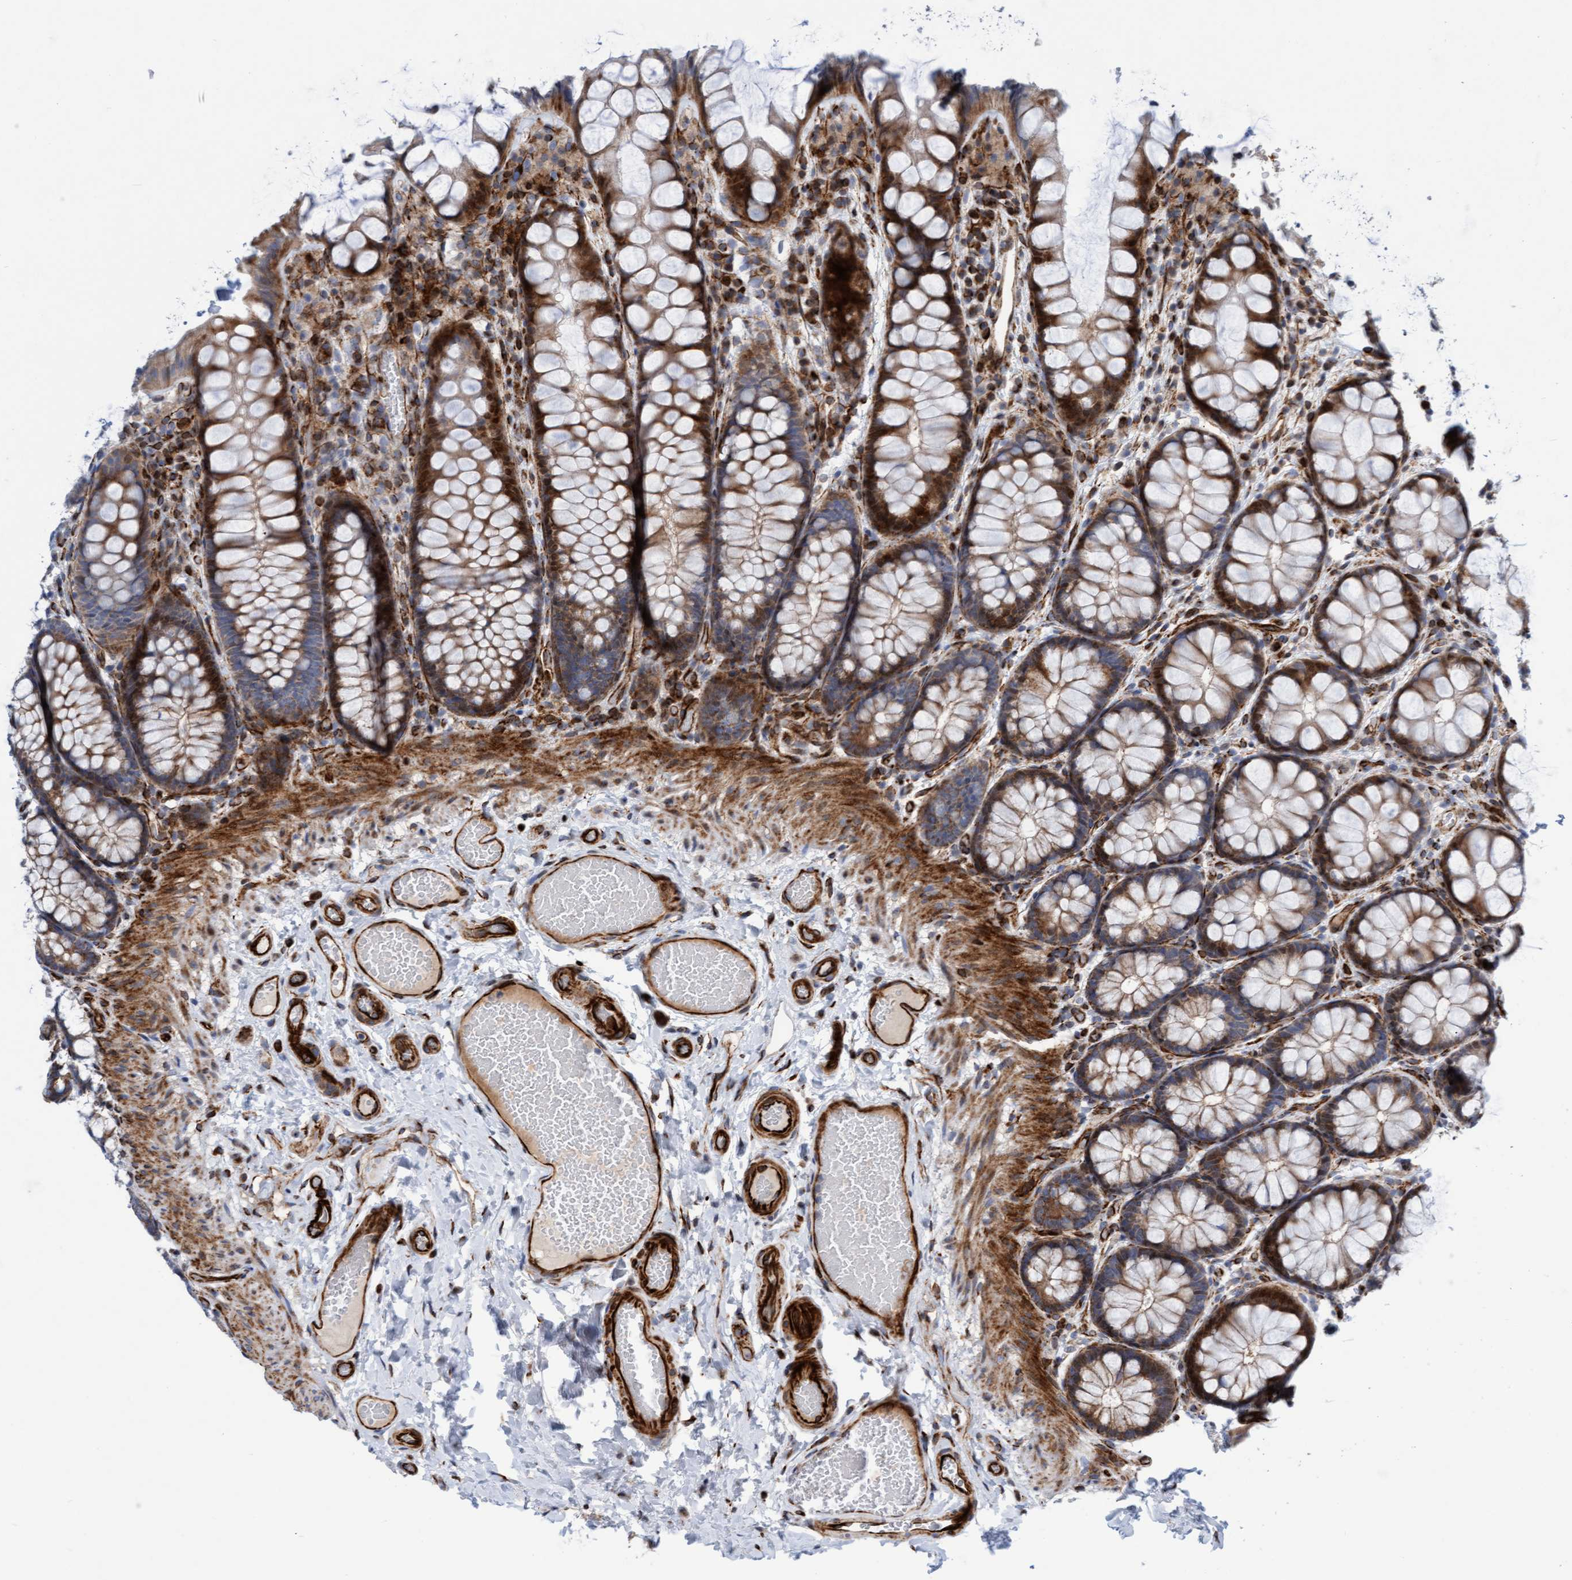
{"staining": {"intensity": "strong", "quantity": ">75%", "location": "cytoplasmic/membranous"}, "tissue": "colon", "cell_type": "Endothelial cells", "image_type": "normal", "snomed": [{"axis": "morphology", "description": "Normal tissue, NOS"}, {"axis": "topography", "description": "Colon"}], "caption": "Colon stained with immunohistochemistry displays strong cytoplasmic/membranous positivity in about >75% of endothelial cells. (Brightfield microscopy of DAB IHC at high magnification).", "gene": "POLG2", "patient": {"sex": "male", "age": 47}}